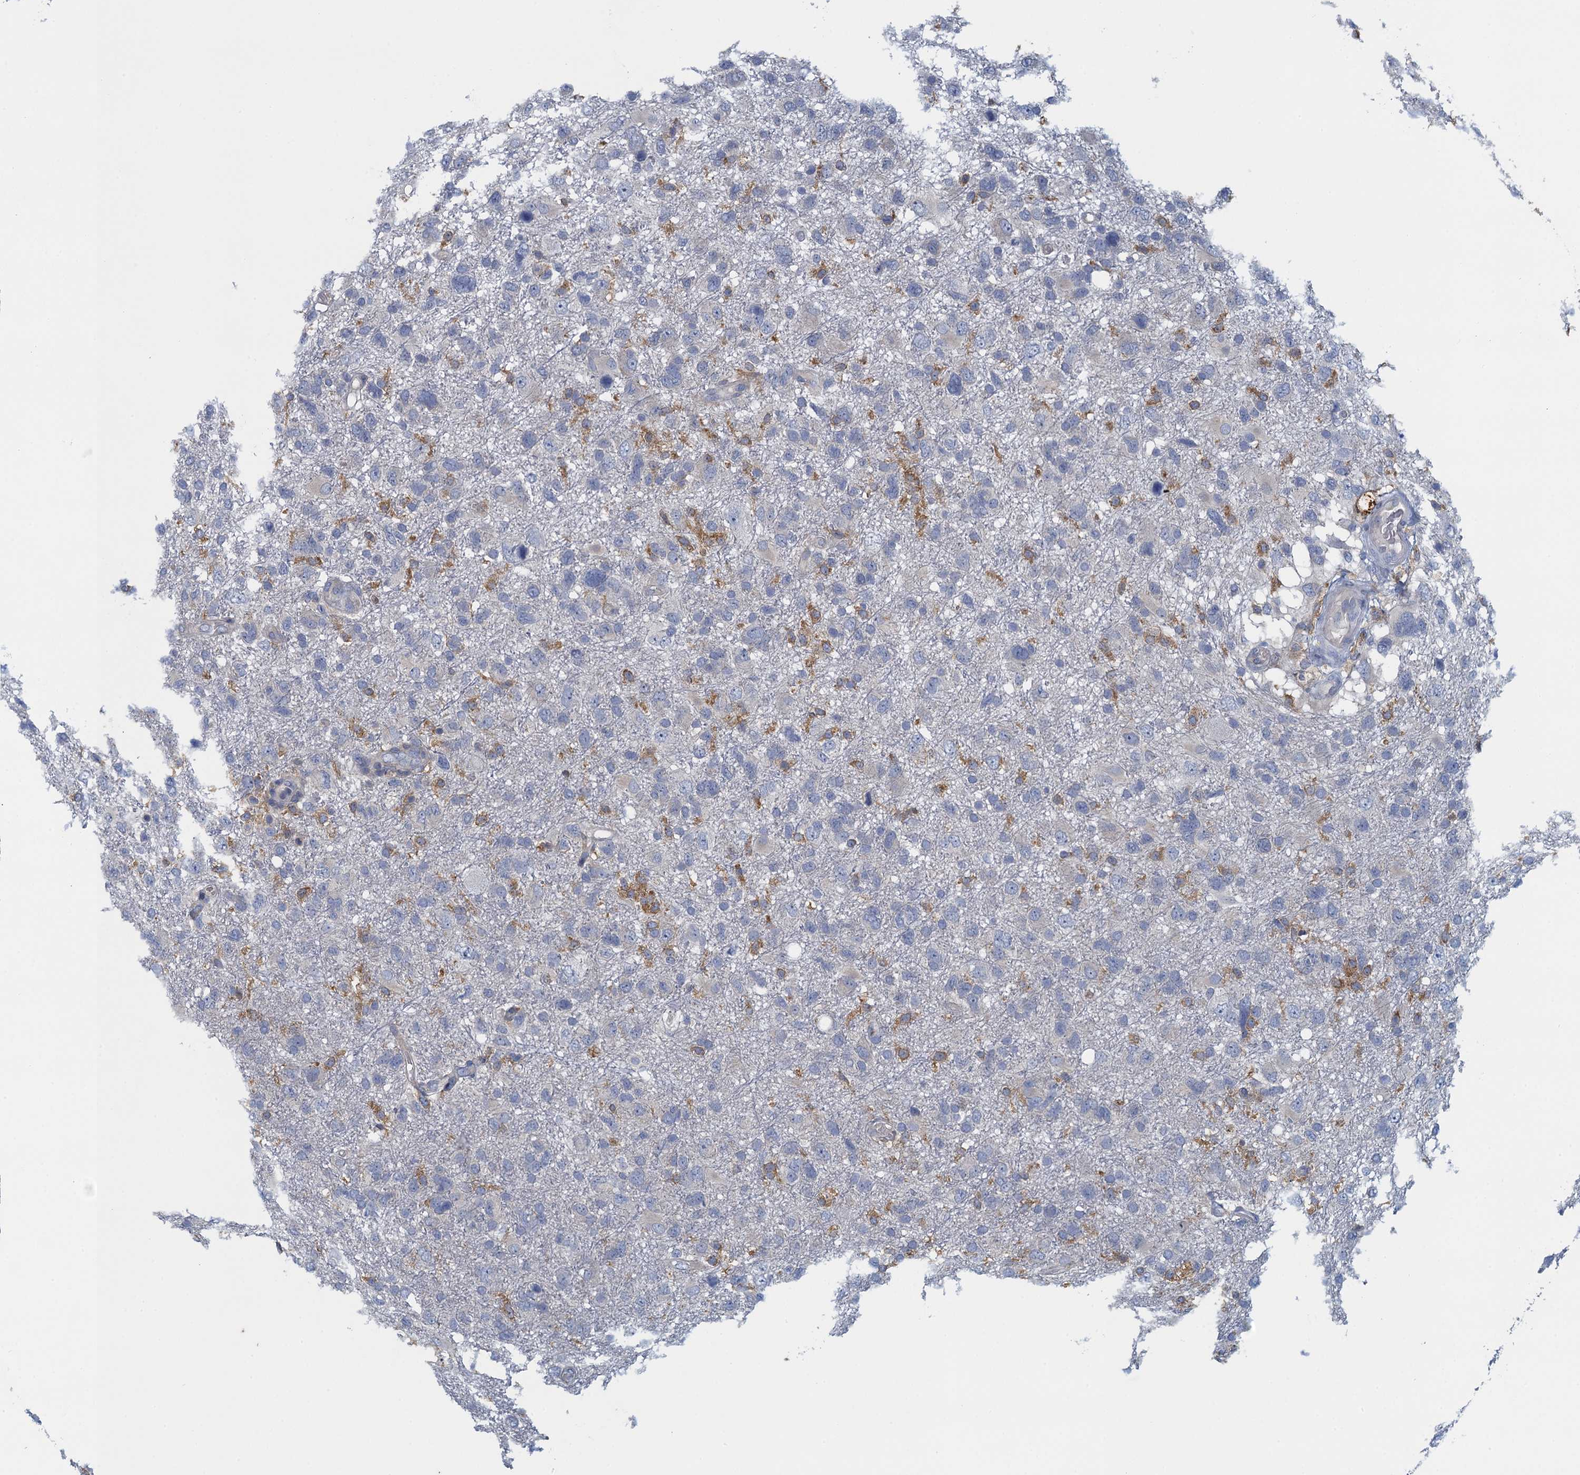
{"staining": {"intensity": "moderate", "quantity": "<25%", "location": "cytoplasmic/membranous"}, "tissue": "glioma", "cell_type": "Tumor cells", "image_type": "cancer", "snomed": [{"axis": "morphology", "description": "Glioma, malignant, High grade"}, {"axis": "topography", "description": "Brain"}], "caption": "Tumor cells exhibit moderate cytoplasmic/membranous staining in approximately <25% of cells in malignant glioma (high-grade).", "gene": "NCKAP1L", "patient": {"sex": "male", "age": 61}}